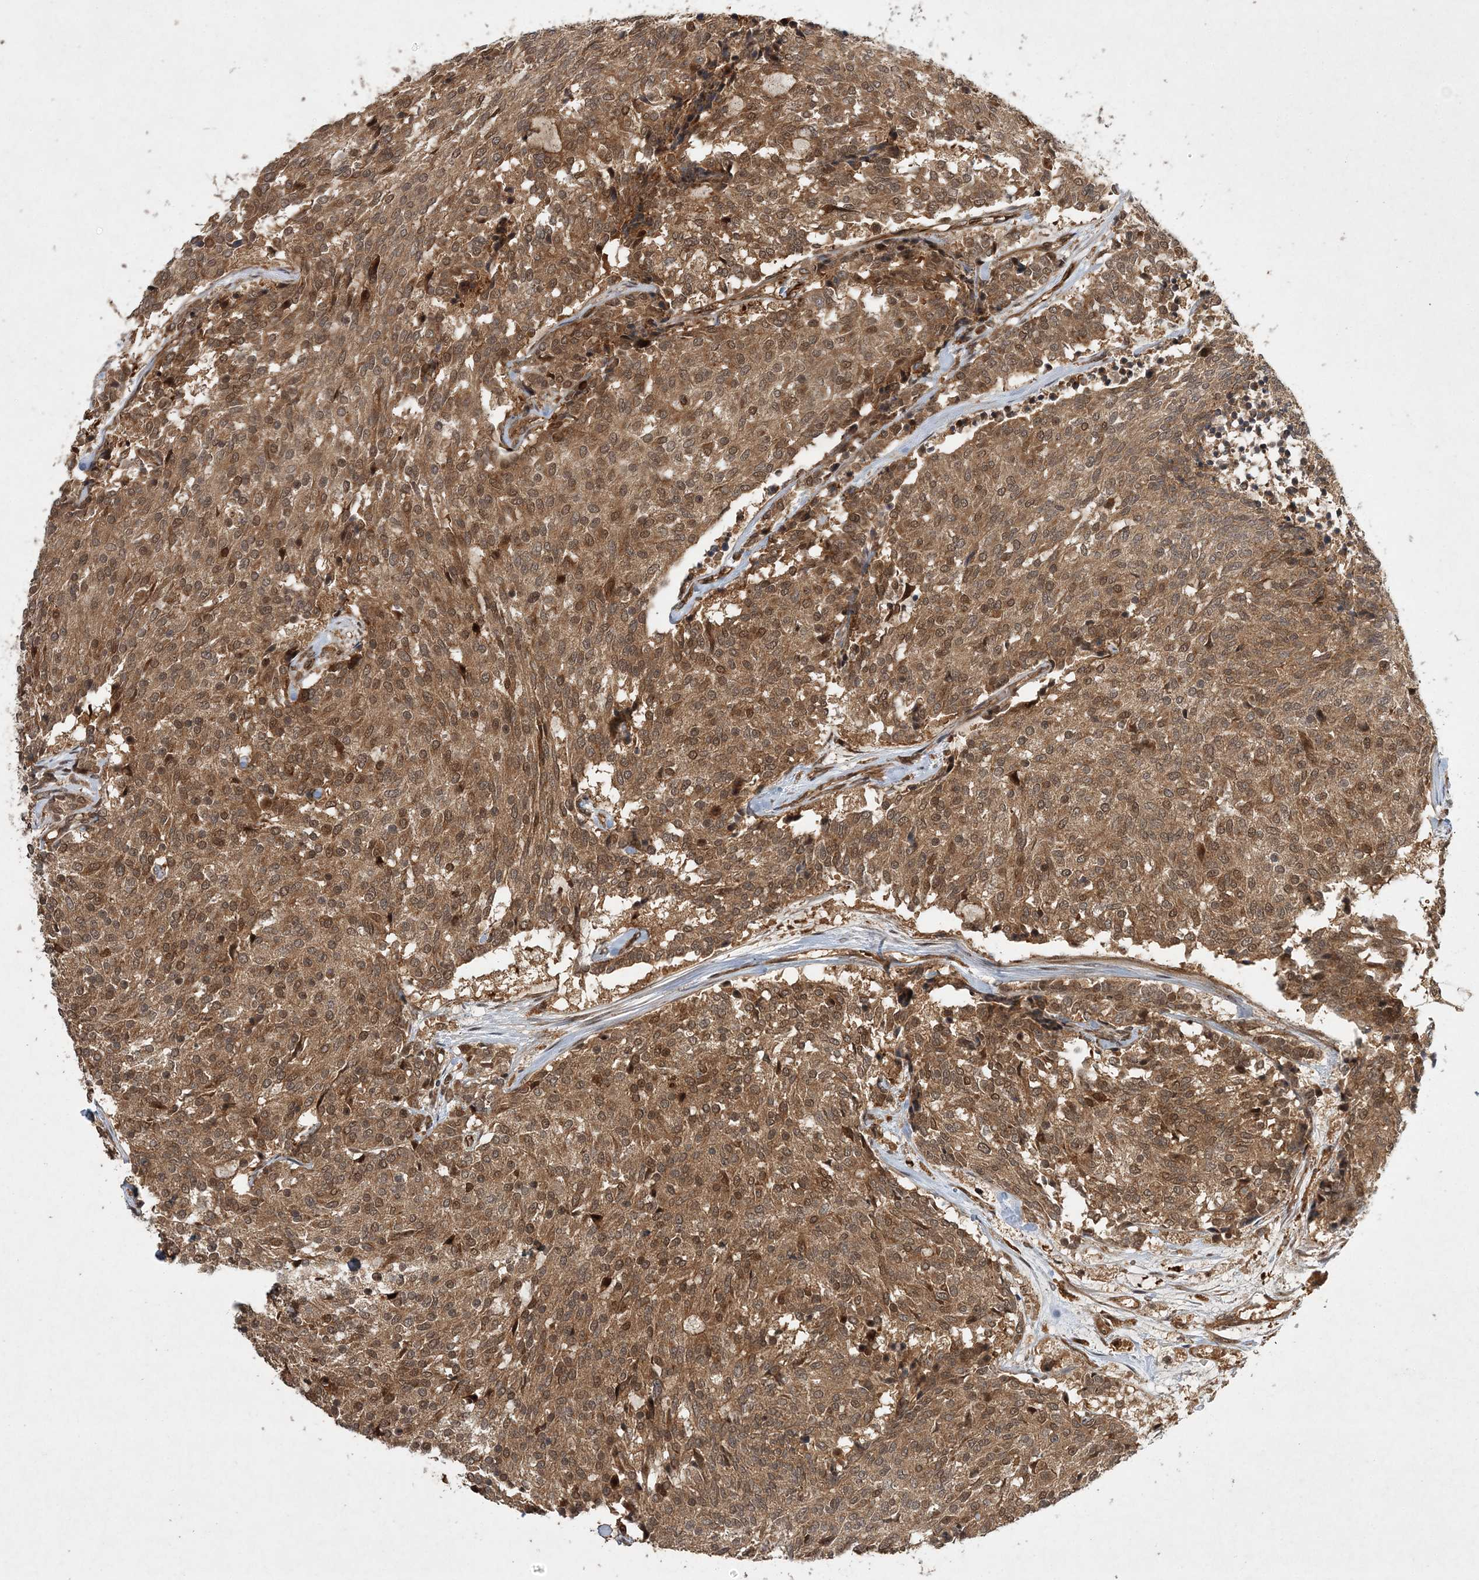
{"staining": {"intensity": "moderate", "quantity": ">75%", "location": "cytoplasmic/membranous,nuclear"}, "tissue": "carcinoid", "cell_type": "Tumor cells", "image_type": "cancer", "snomed": [{"axis": "morphology", "description": "Carcinoid, malignant, NOS"}, {"axis": "topography", "description": "Pancreas"}], "caption": "High-power microscopy captured an immunohistochemistry histopathology image of carcinoid, revealing moderate cytoplasmic/membranous and nuclear positivity in about >75% of tumor cells.", "gene": "UBTD2", "patient": {"sex": "female", "age": 54}}